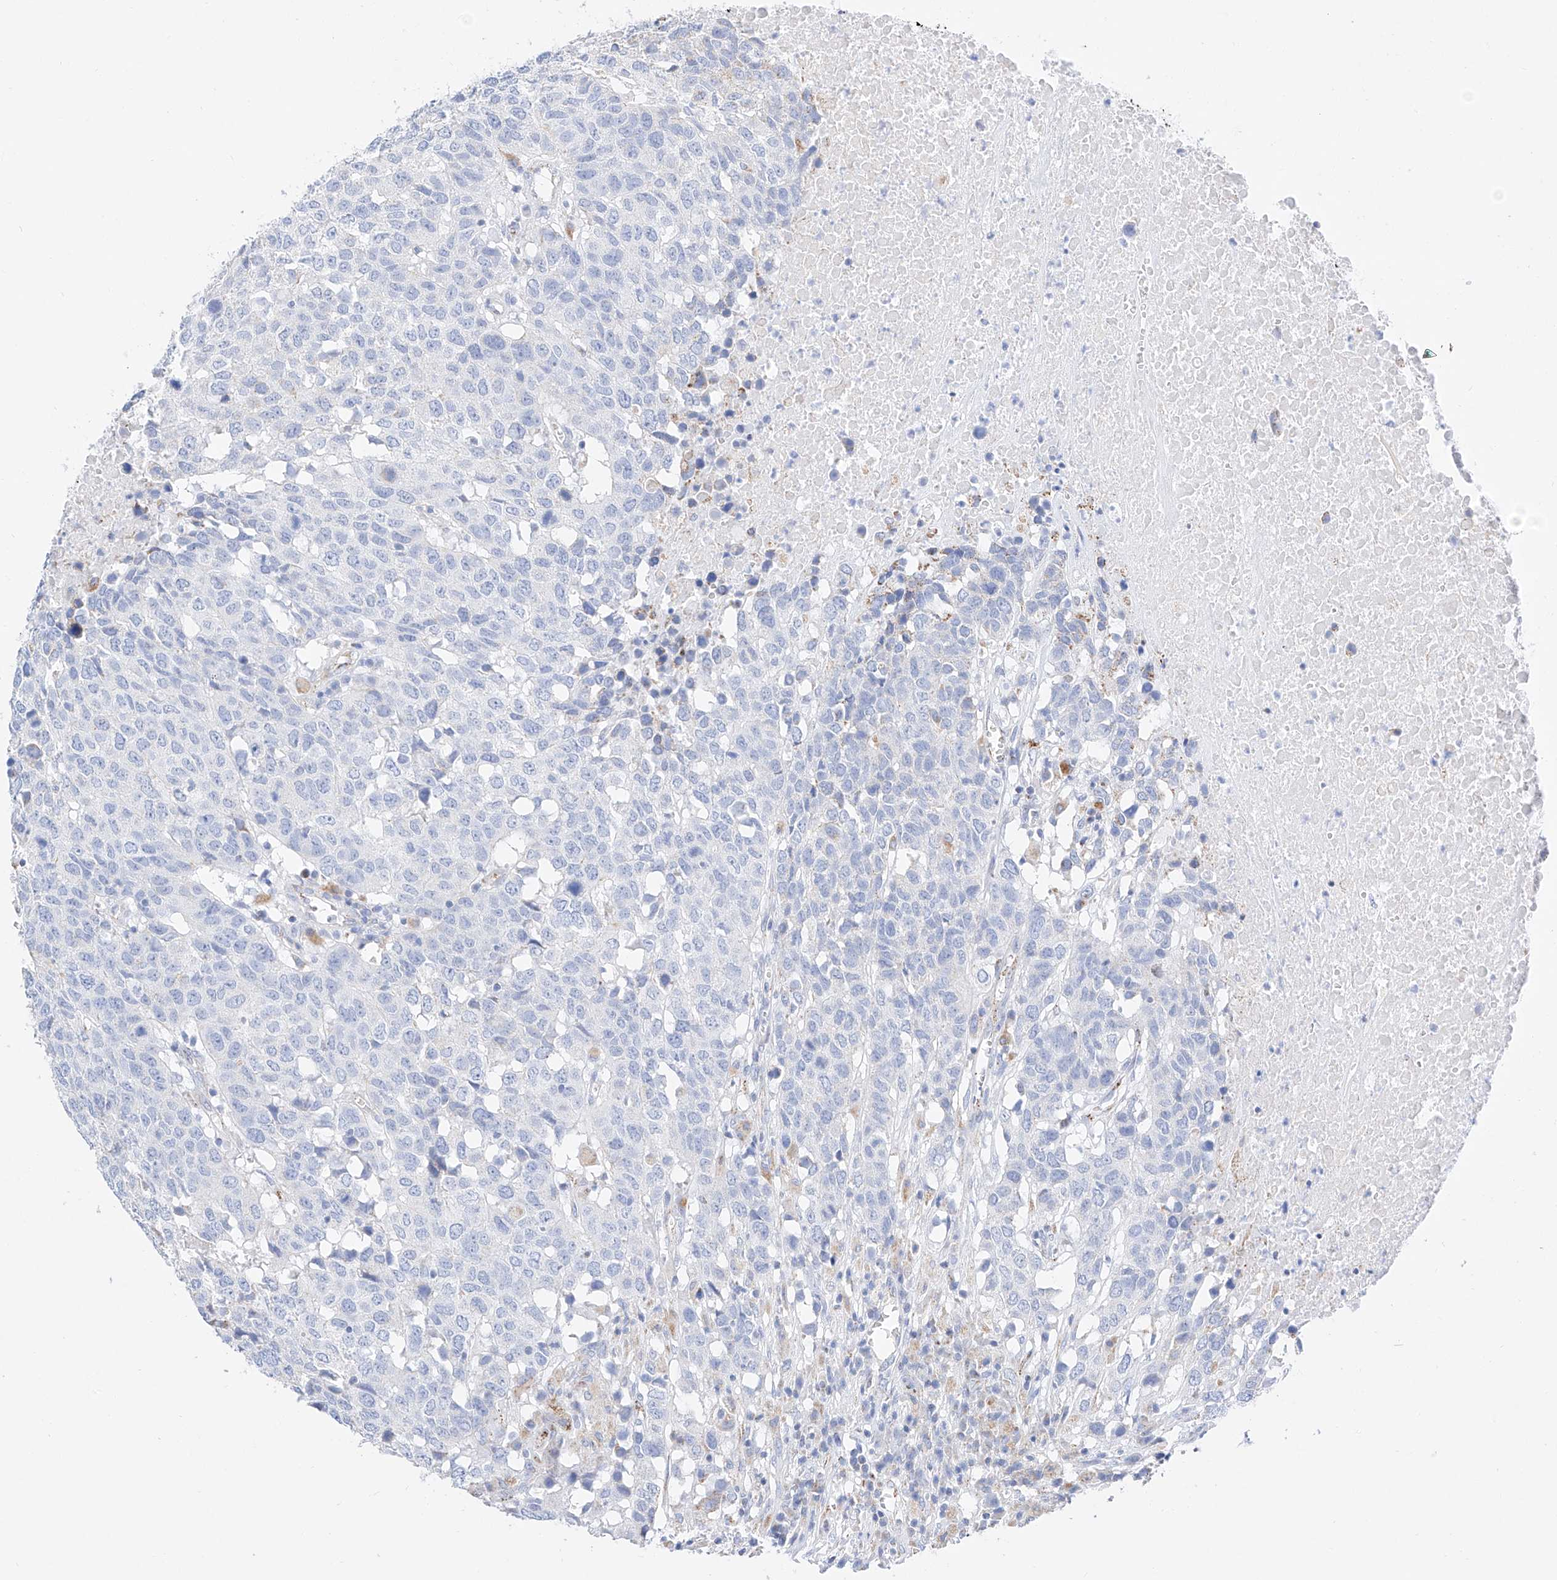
{"staining": {"intensity": "negative", "quantity": "none", "location": "none"}, "tissue": "head and neck cancer", "cell_type": "Tumor cells", "image_type": "cancer", "snomed": [{"axis": "morphology", "description": "Squamous cell carcinoma, NOS"}, {"axis": "topography", "description": "Head-Neck"}], "caption": "The histopathology image exhibits no significant positivity in tumor cells of head and neck cancer (squamous cell carcinoma).", "gene": "C6orf62", "patient": {"sex": "male", "age": 66}}